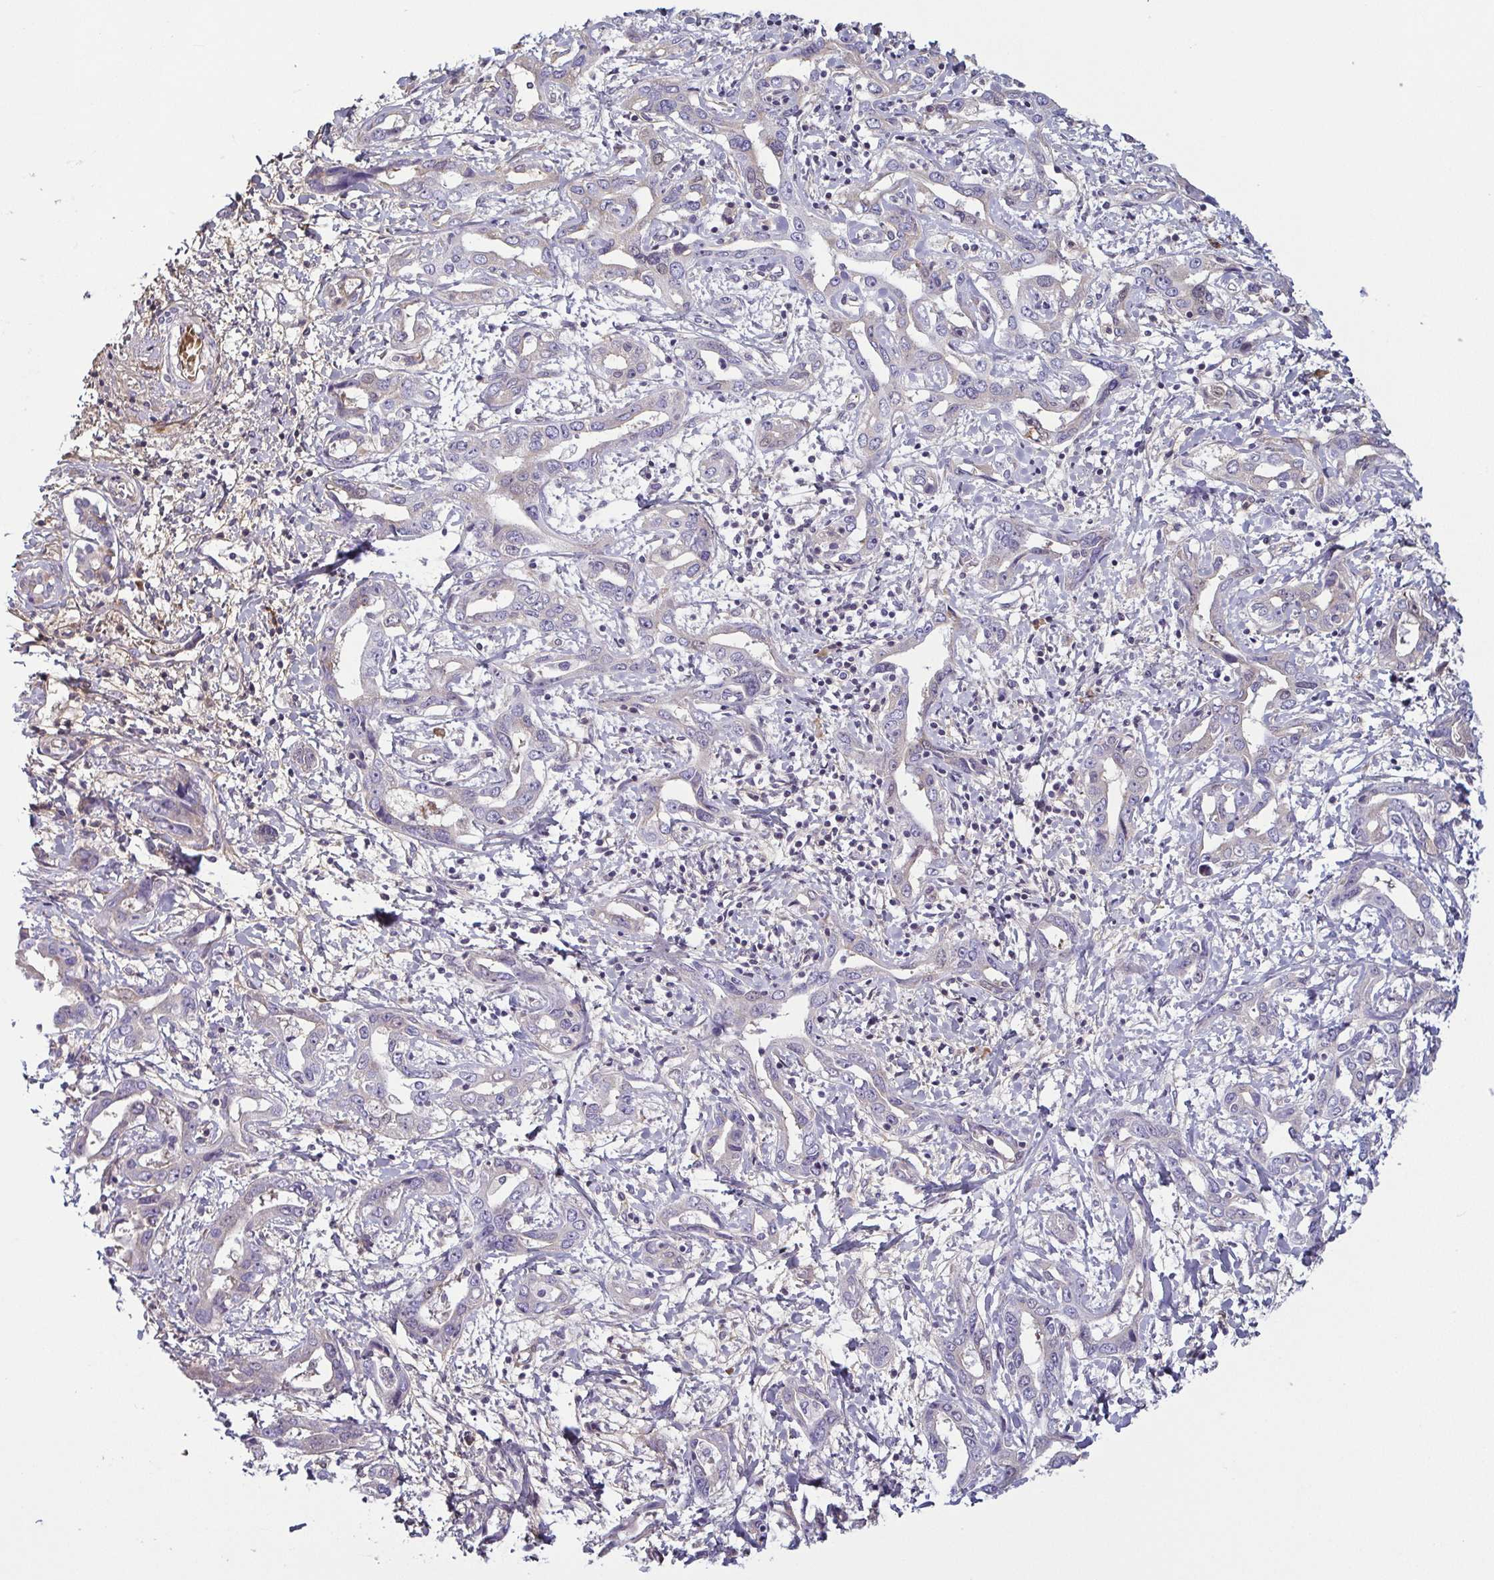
{"staining": {"intensity": "negative", "quantity": "none", "location": "none"}, "tissue": "liver cancer", "cell_type": "Tumor cells", "image_type": "cancer", "snomed": [{"axis": "morphology", "description": "Cholangiocarcinoma"}, {"axis": "topography", "description": "Liver"}], "caption": "High power microscopy image of an IHC image of liver cholangiocarcinoma, revealing no significant staining in tumor cells.", "gene": "ECM1", "patient": {"sex": "male", "age": 59}}